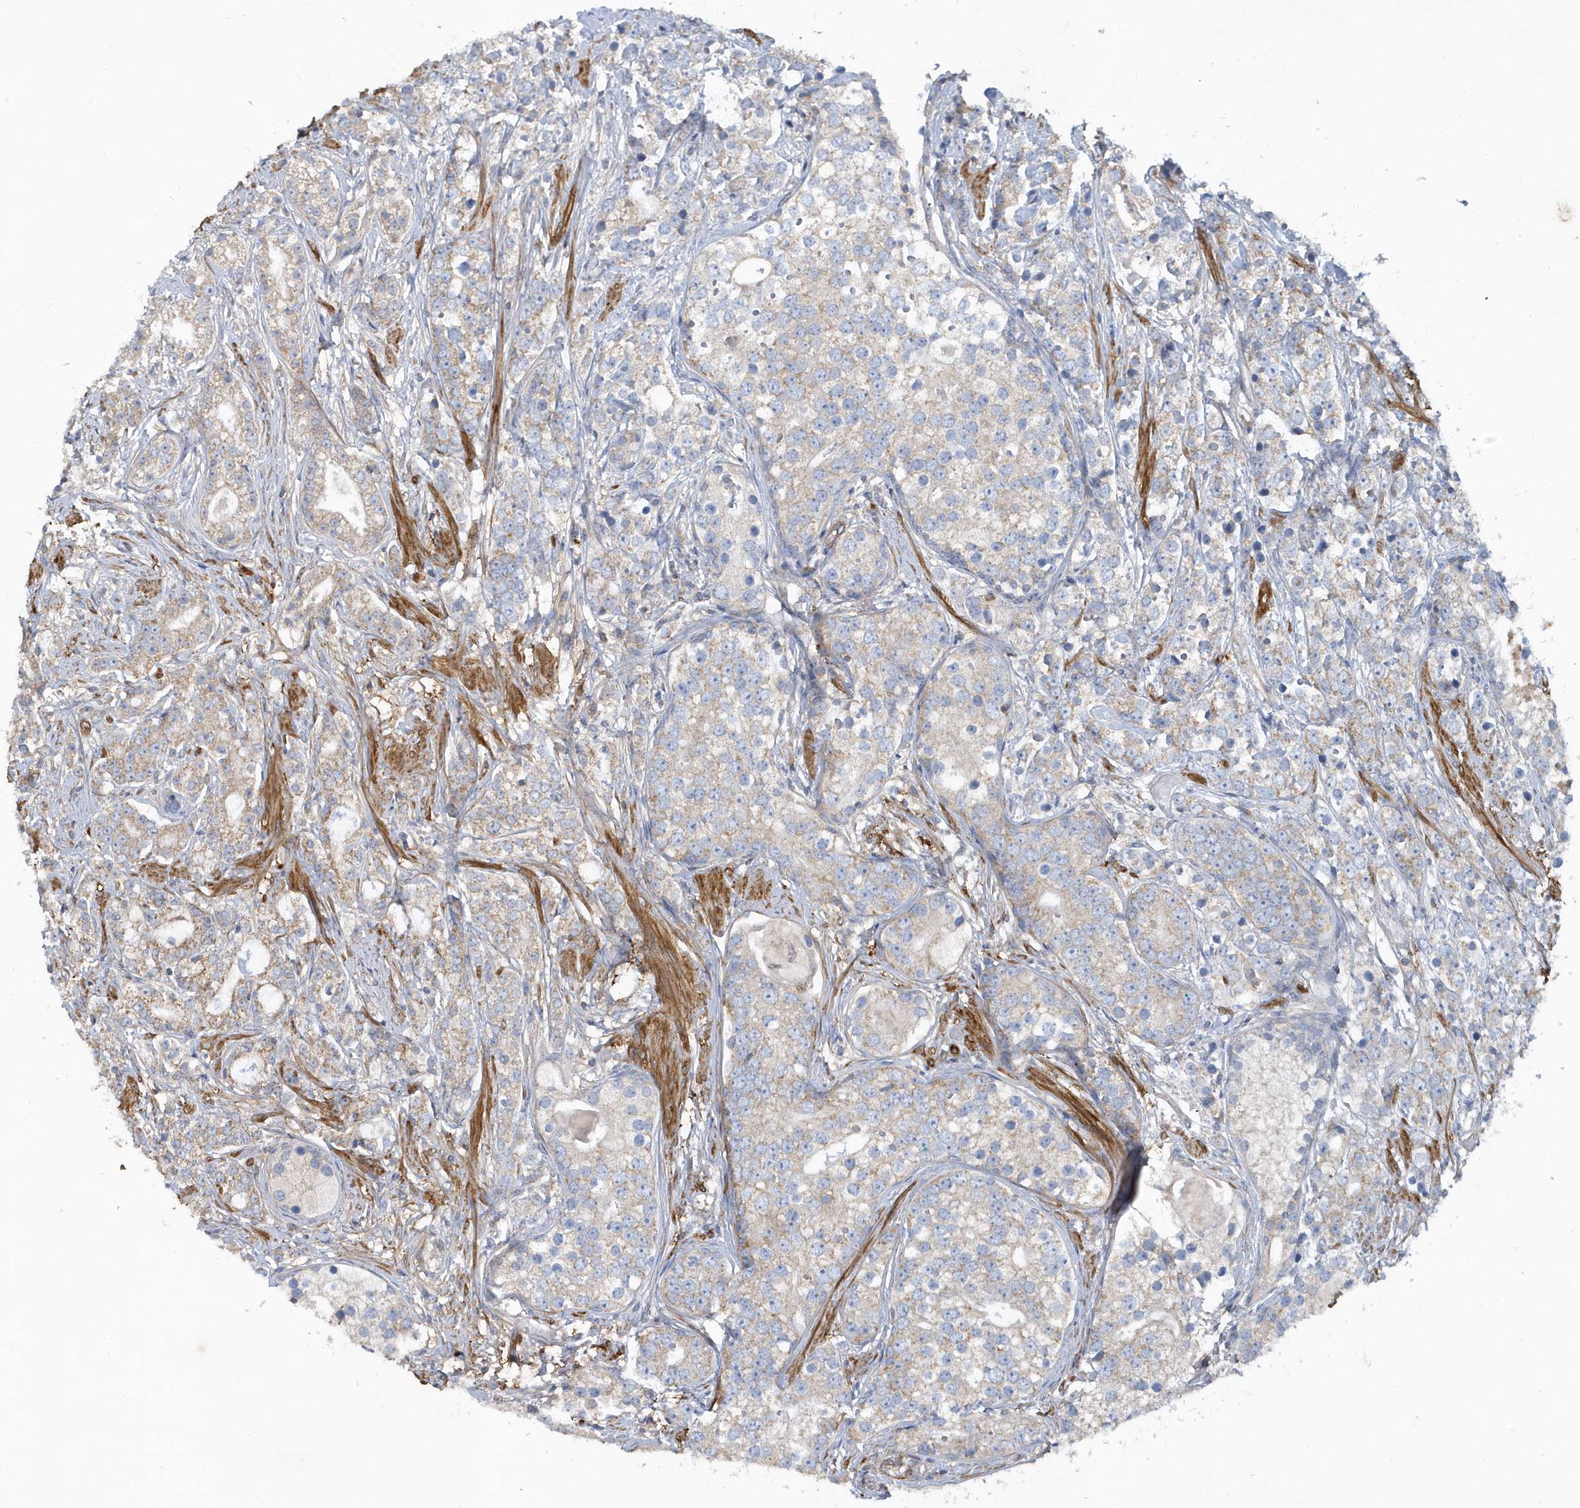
{"staining": {"intensity": "weak", "quantity": "25%-75%", "location": "cytoplasmic/membranous"}, "tissue": "prostate cancer", "cell_type": "Tumor cells", "image_type": "cancer", "snomed": [{"axis": "morphology", "description": "Adenocarcinoma, High grade"}, {"axis": "topography", "description": "Prostate"}], "caption": "DAB (3,3'-diaminobenzidine) immunohistochemical staining of prostate cancer demonstrates weak cytoplasmic/membranous protein expression in approximately 25%-75% of tumor cells.", "gene": "LEXM", "patient": {"sex": "male", "age": 69}}